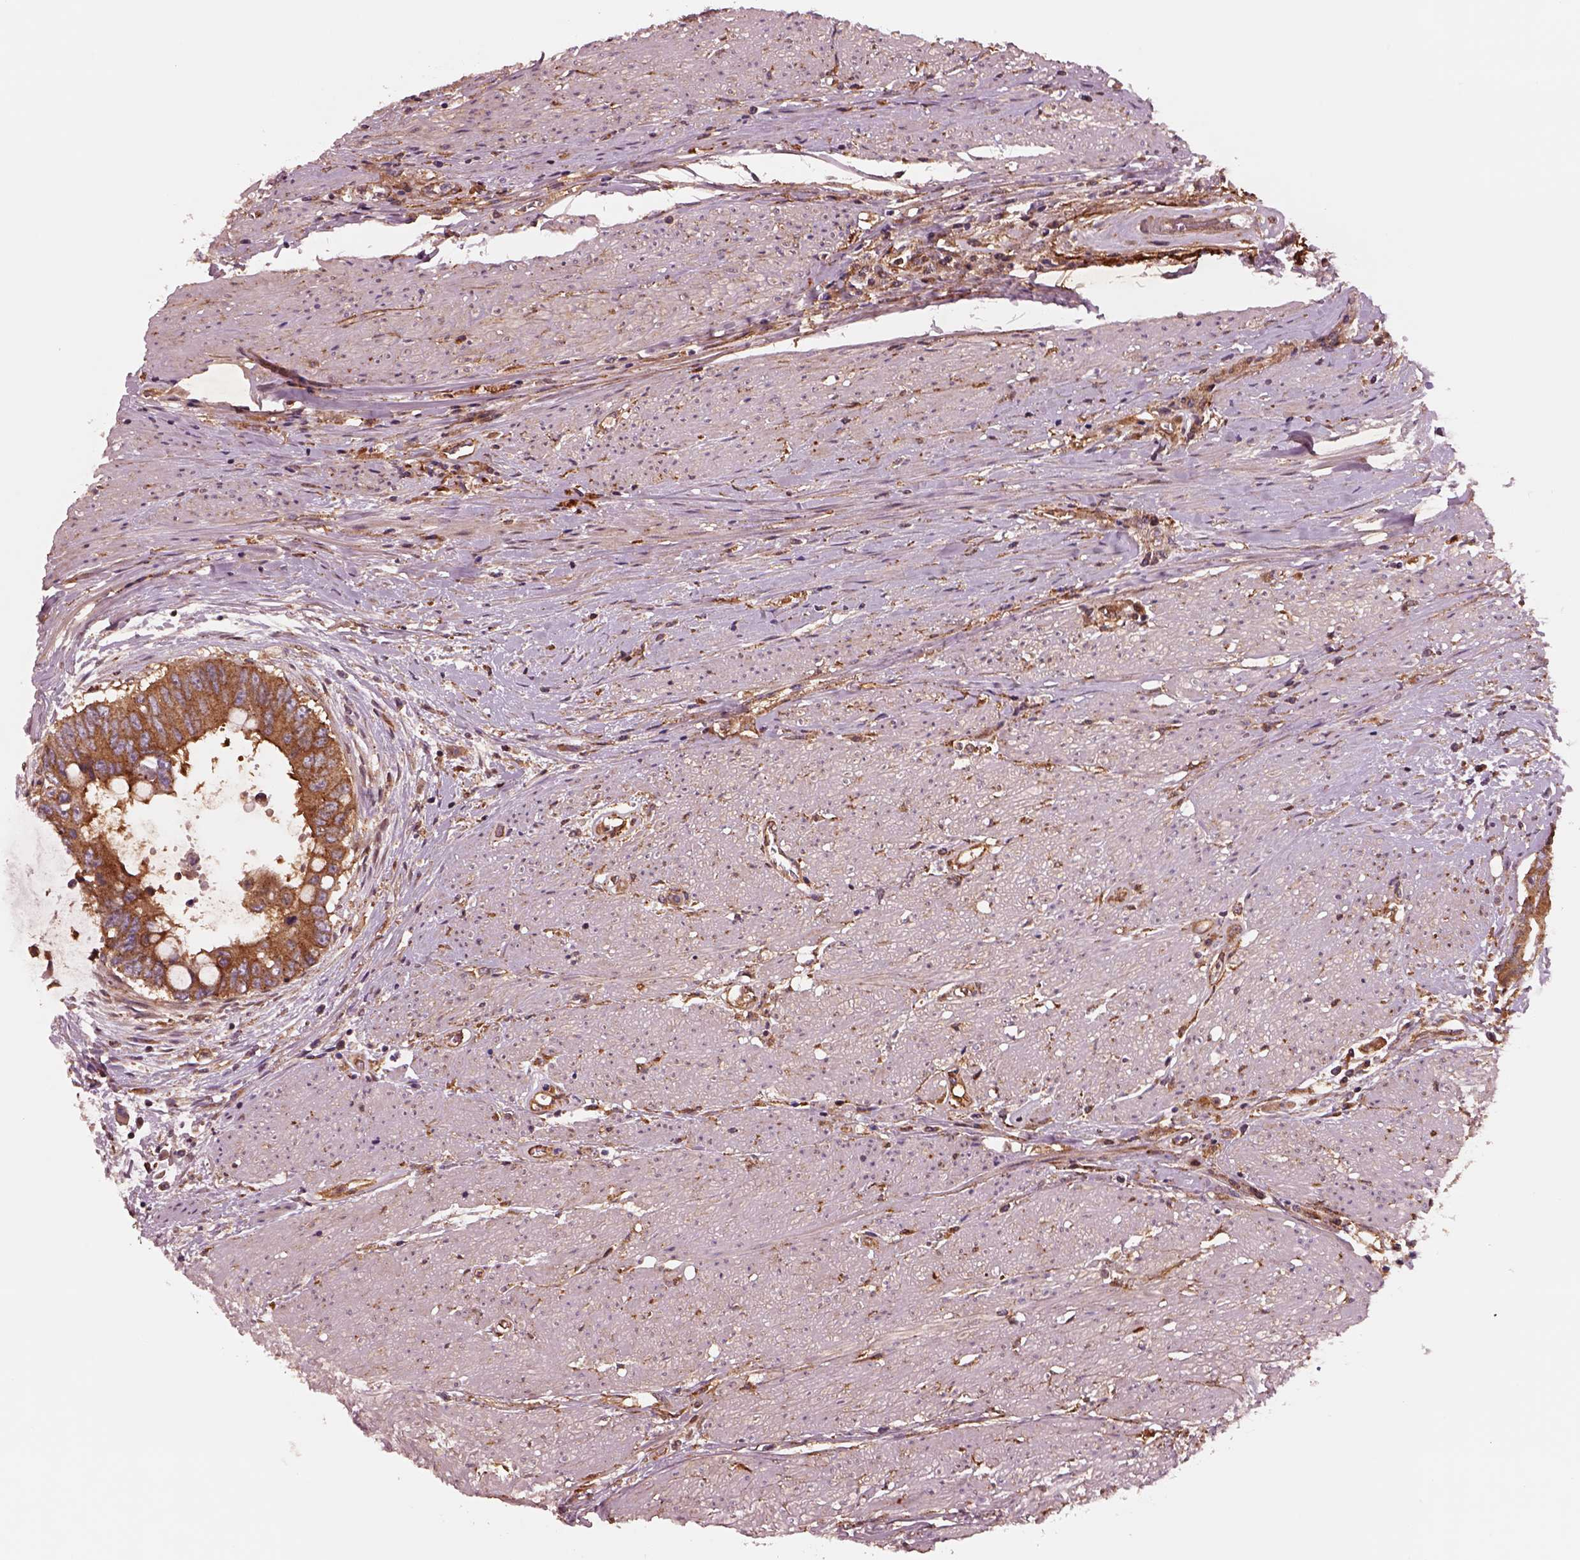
{"staining": {"intensity": "strong", "quantity": ">75%", "location": "cytoplasmic/membranous"}, "tissue": "colorectal cancer", "cell_type": "Tumor cells", "image_type": "cancer", "snomed": [{"axis": "morphology", "description": "Adenocarcinoma, NOS"}, {"axis": "topography", "description": "Rectum"}], "caption": "Colorectal cancer (adenocarcinoma) was stained to show a protein in brown. There is high levels of strong cytoplasmic/membranous staining in about >75% of tumor cells.", "gene": "WASHC2A", "patient": {"sex": "male", "age": 59}}